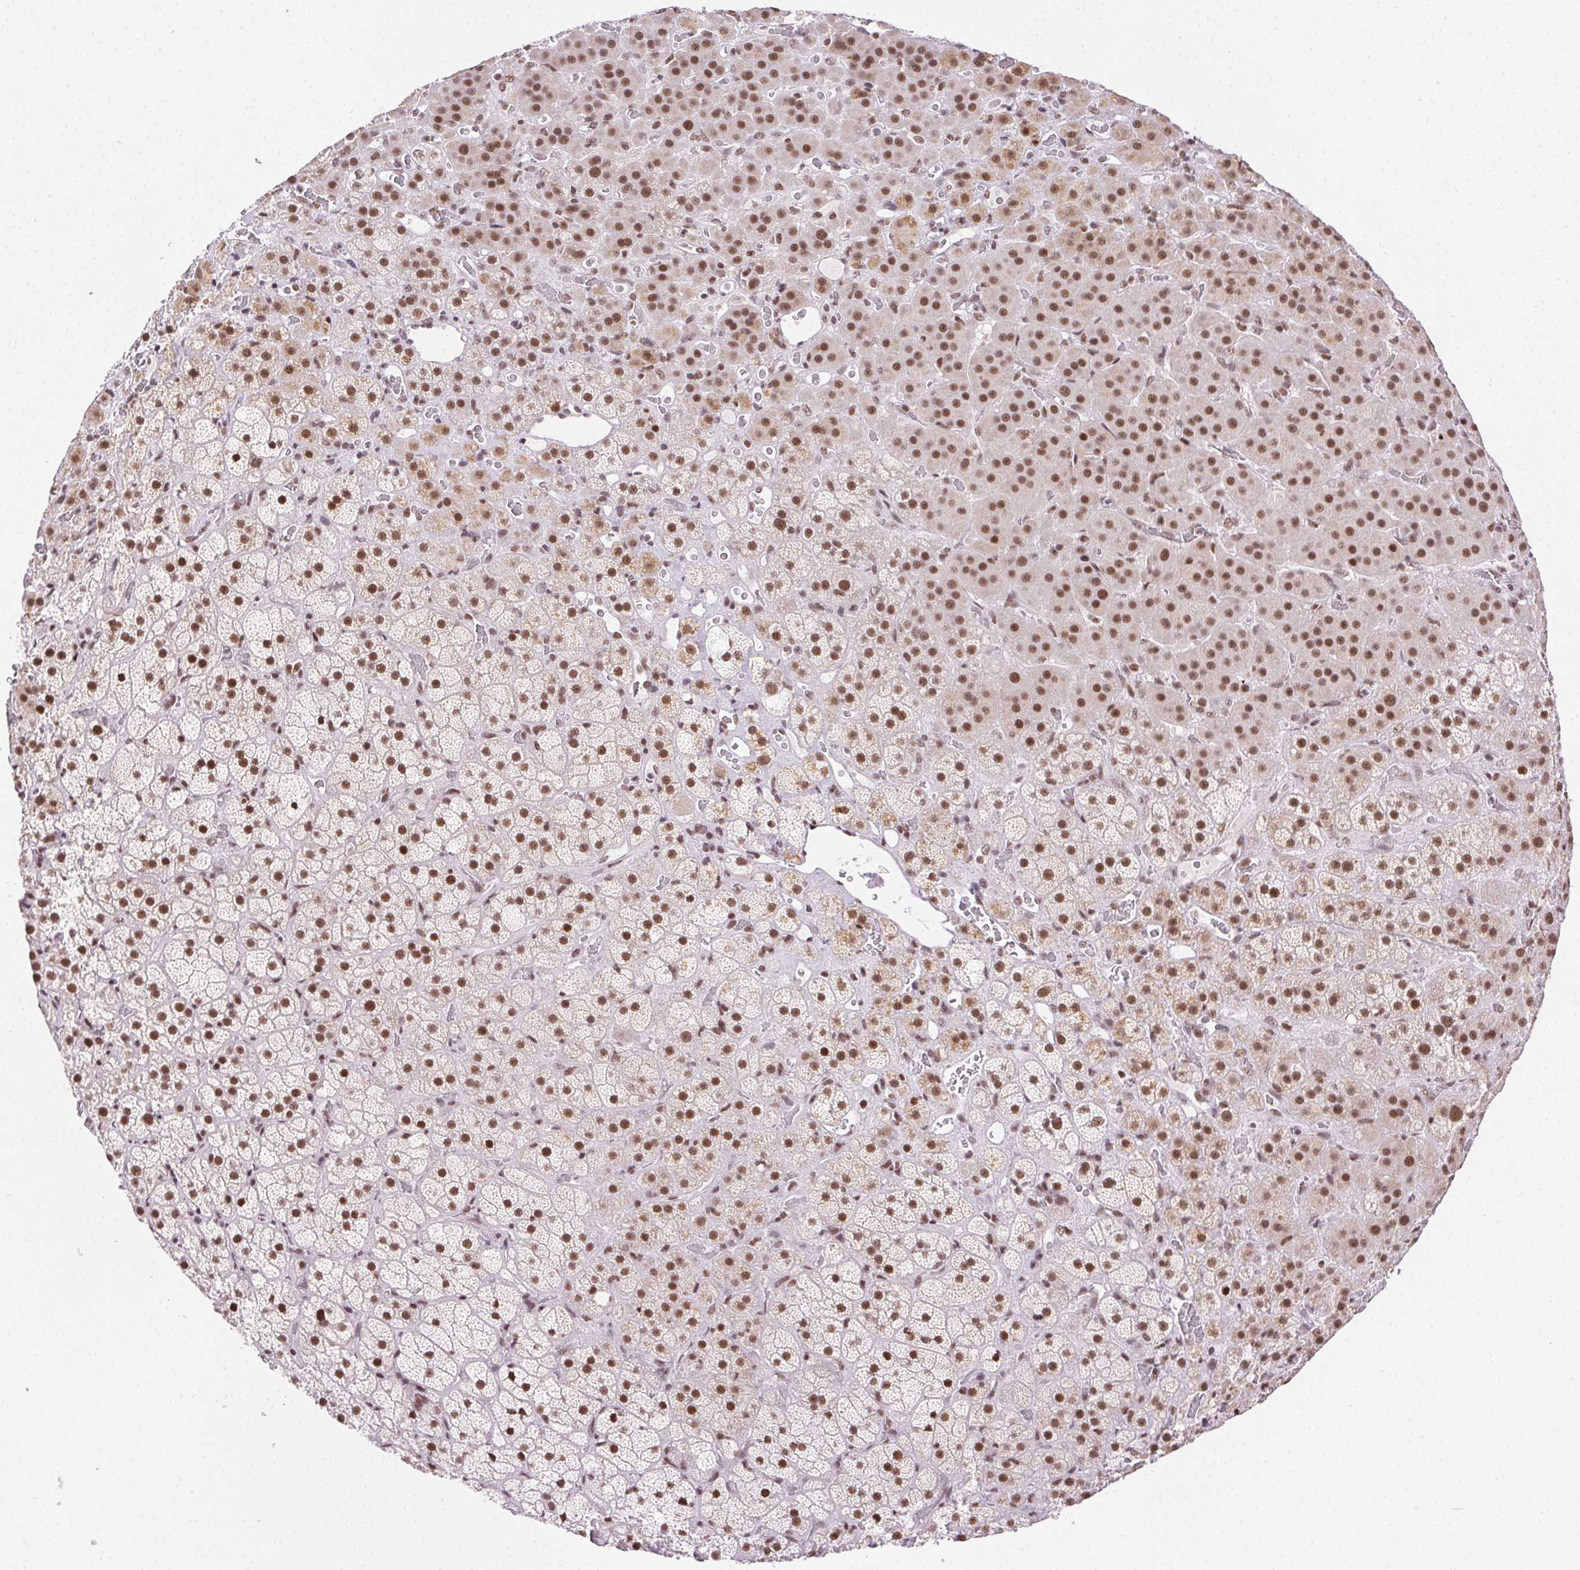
{"staining": {"intensity": "strong", "quantity": "25%-75%", "location": "nuclear"}, "tissue": "adrenal gland", "cell_type": "Glandular cells", "image_type": "normal", "snomed": [{"axis": "morphology", "description": "Normal tissue, NOS"}, {"axis": "topography", "description": "Adrenal gland"}], "caption": "Protein analysis of benign adrenal gland reveals strong nuclear positivity in approximately 25%-75% of glandular cells.", "gene": "TRA2B", "patient": {"sex": "male", "age": 57}}